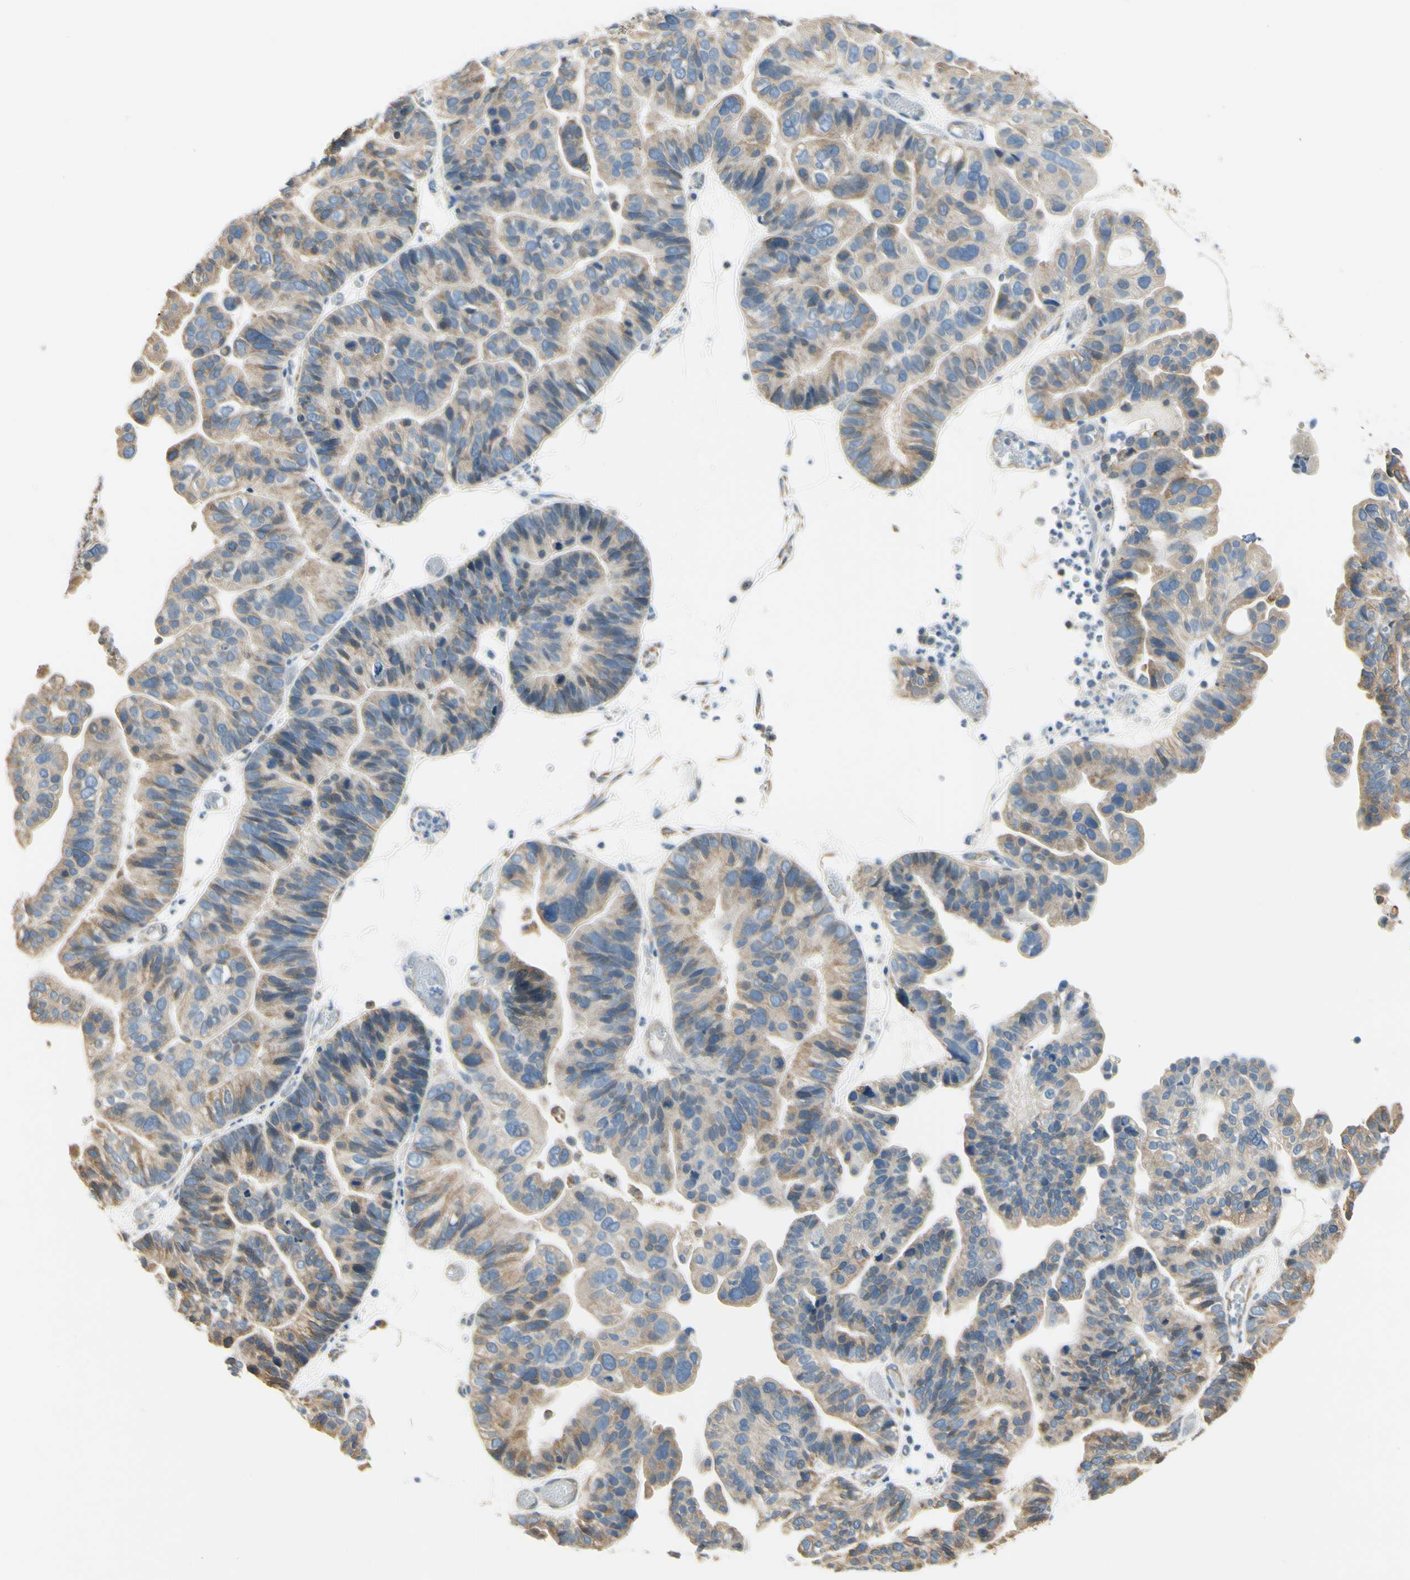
{"staining": {"intensity": "weak", "quantity": ">75%", "location": "cytoplasmic/membranous"}, "tissue": "ovarian cancer", "cell_type": "Tumor cells", "image_type": "cancer", "snomed": [{"axis": "morphology", "description": "Cystadenocarcinoma, serous, NOS"}, {"axis": "topography", "description": "Ovary"}], "caption": "A high-resolution image shows immunohistochemistry (IHC) staining of ovarian cancer, which displays weak cytoplasmic/membranous positivity in approximately >75% of tumor cells. (IHC, brightfield microscopy, high magnification).", "gene": "IGDCC4", "patient": {"sex": "female", "age": 56}}